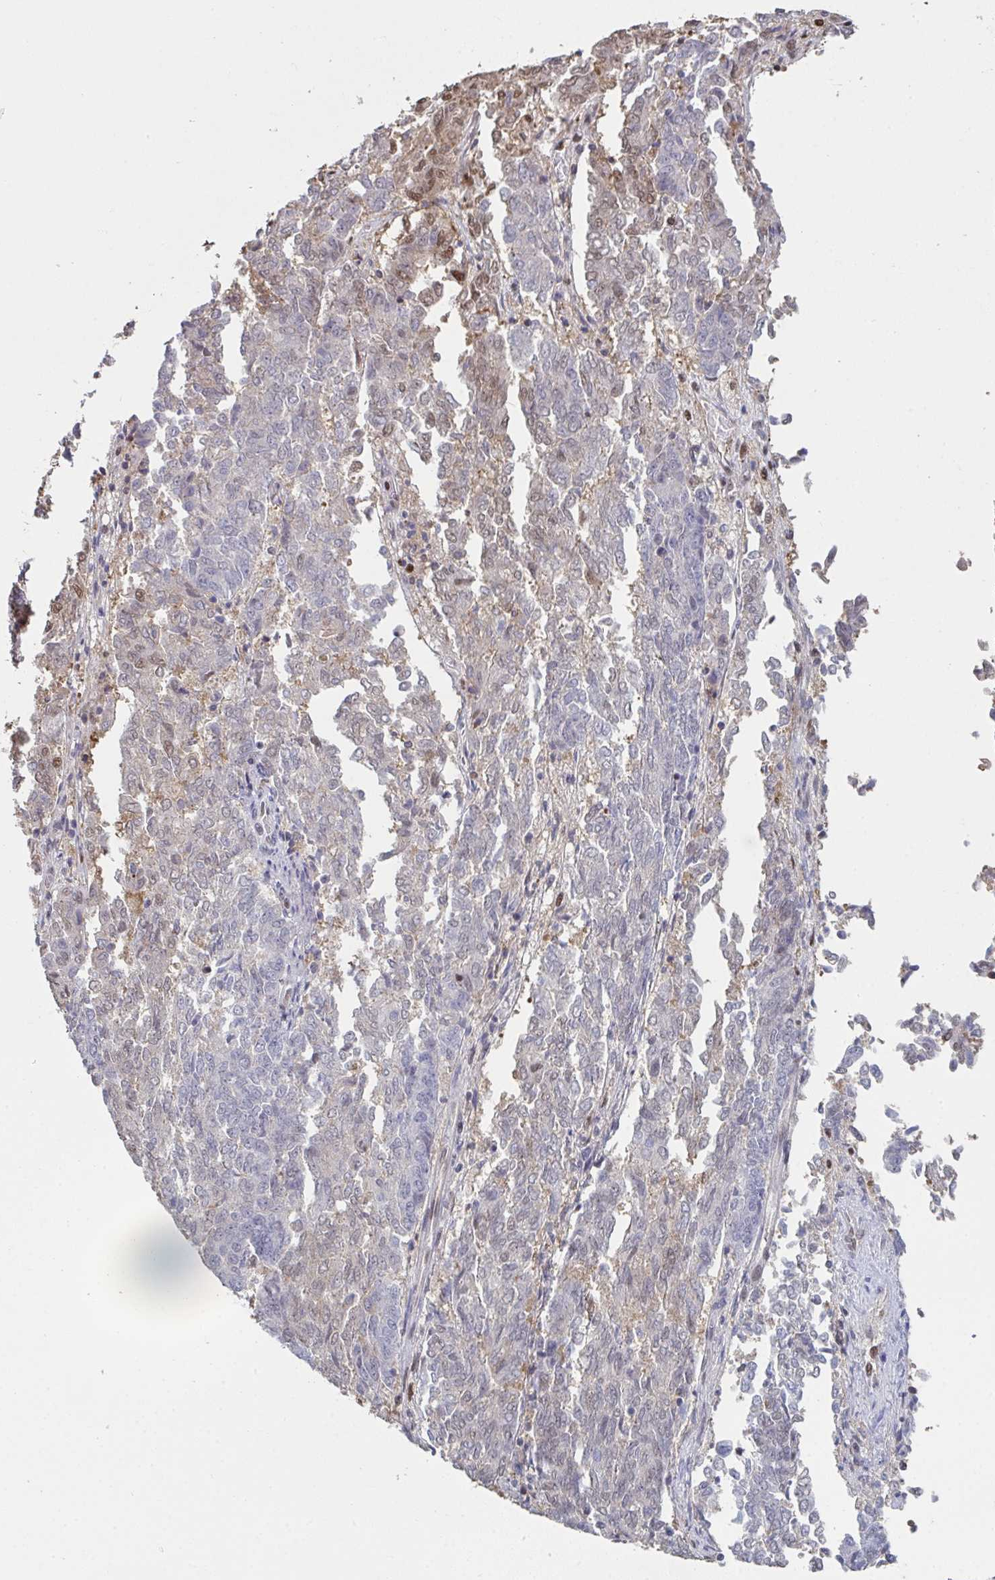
{"staining": {"intensity": "weak", "quantity": "25%-75%", "location": "nuclear"}, "tissue": "endometrial cancer", "cell_type": "Tumor cells", "image_type": "cancer", "snomed": [{"axis": "morphology", "description": "Adenocarcinoma, NOS"}, {"axis": "topography", "description": "Endometrium"}], "caption": "A low amount of weak nuclear expression is seen in approximately 25%-75% of tumor cells in endometrial adenocarcinoma tissue.", "gene": "ACD", "patient": {"sex": "female", "age": 80}}